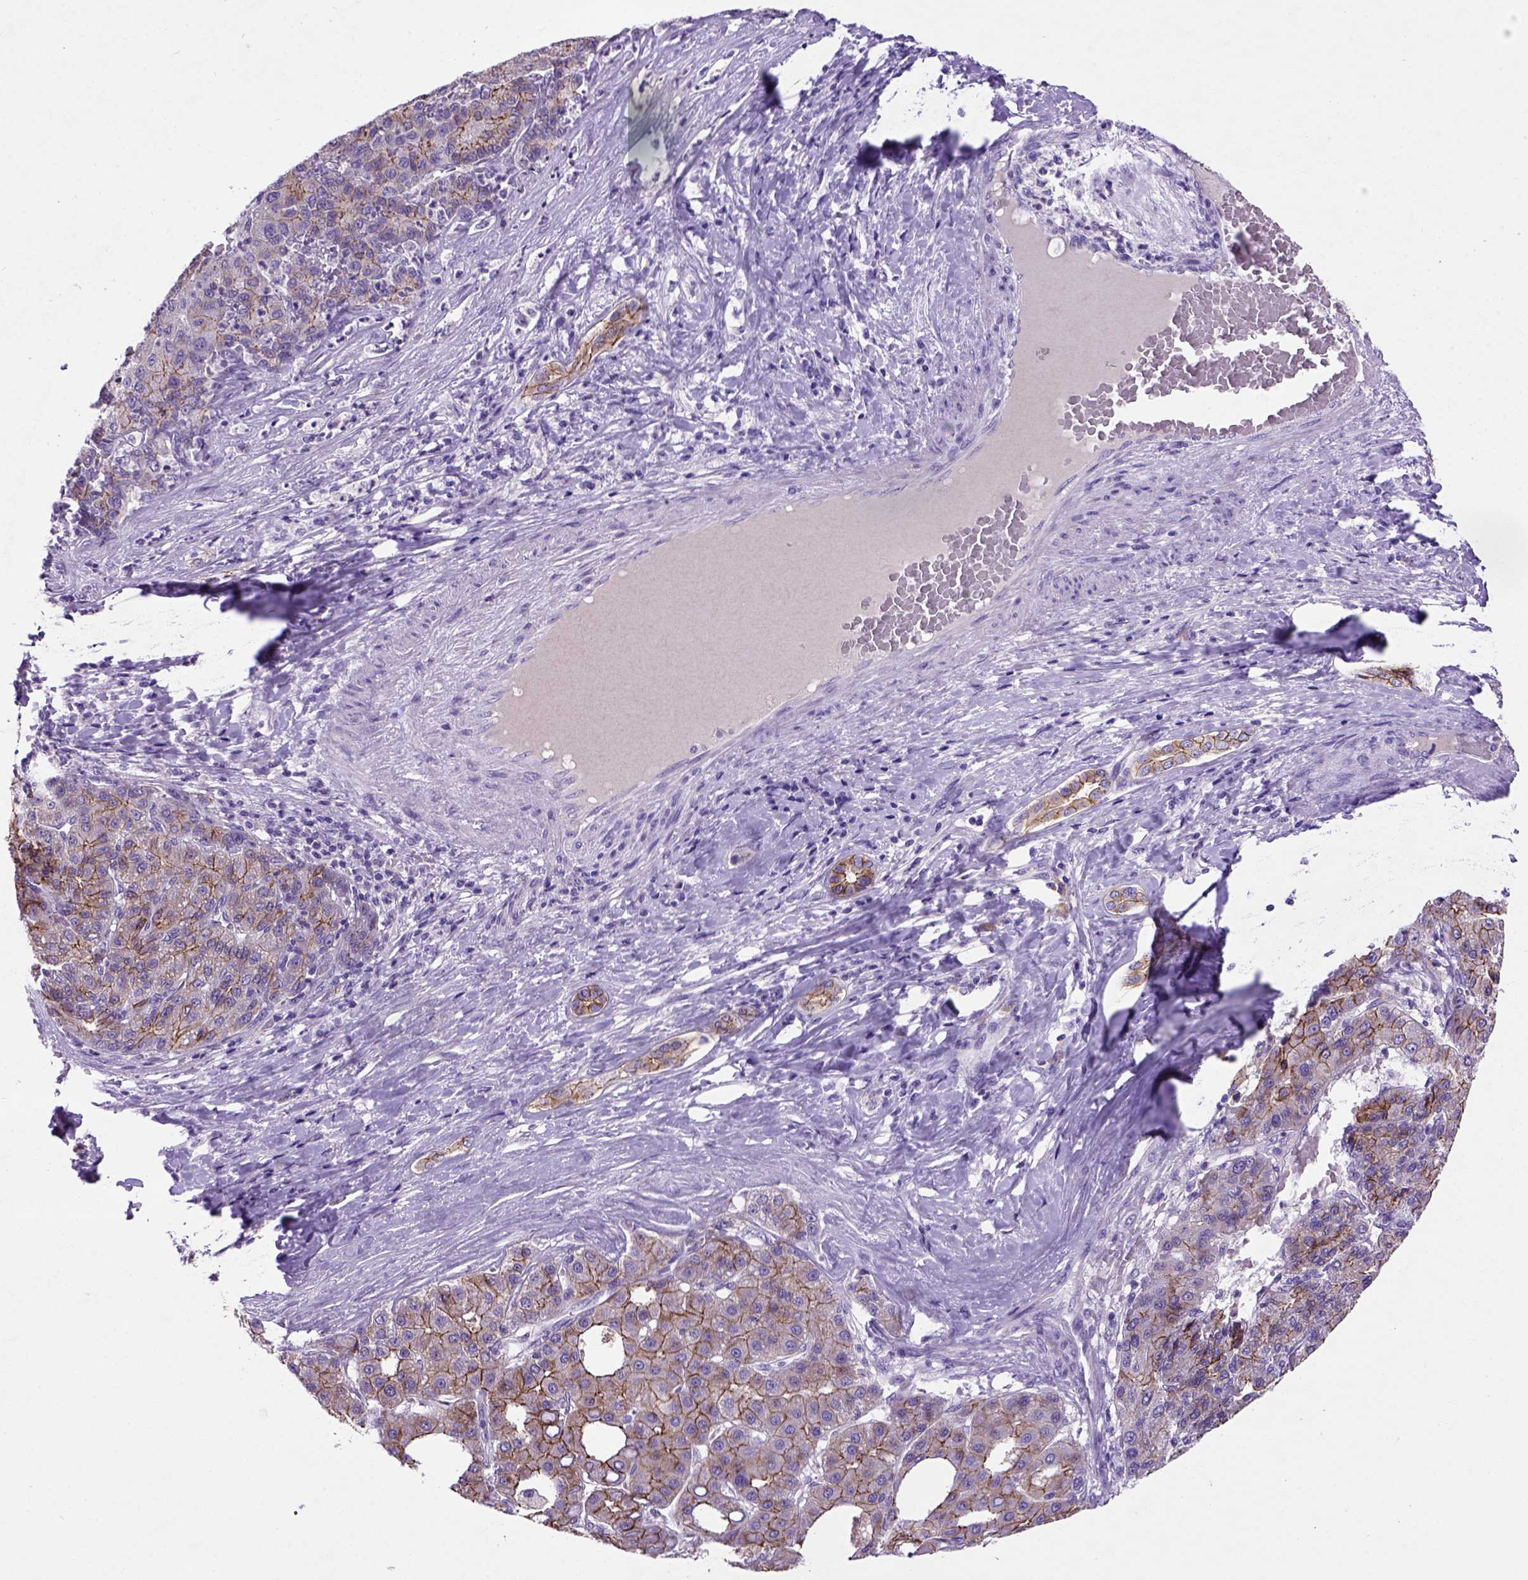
{"staining": {"intensity": "moderate", "quantity": "25%-75%", "location": "cytoplasmic/membranous"}, "tissue": "liver cancer", "cell_type": "Tumor cells", "image_type": "cancer", "snomed": [{"axis": "morphology", "description": "Carcinoma, Hepatocellular, NOS"}, {"axis": "topography", "description": "Liver"}], "caption": "Immunohistochemical staining of liver cancer shows medium levels of moderate cytoplasmic/membranous protein expression in approximately 25%-75% of tumor cells.", "gene": "CDH1", "patient": {"sex": "male", "age": 65}}